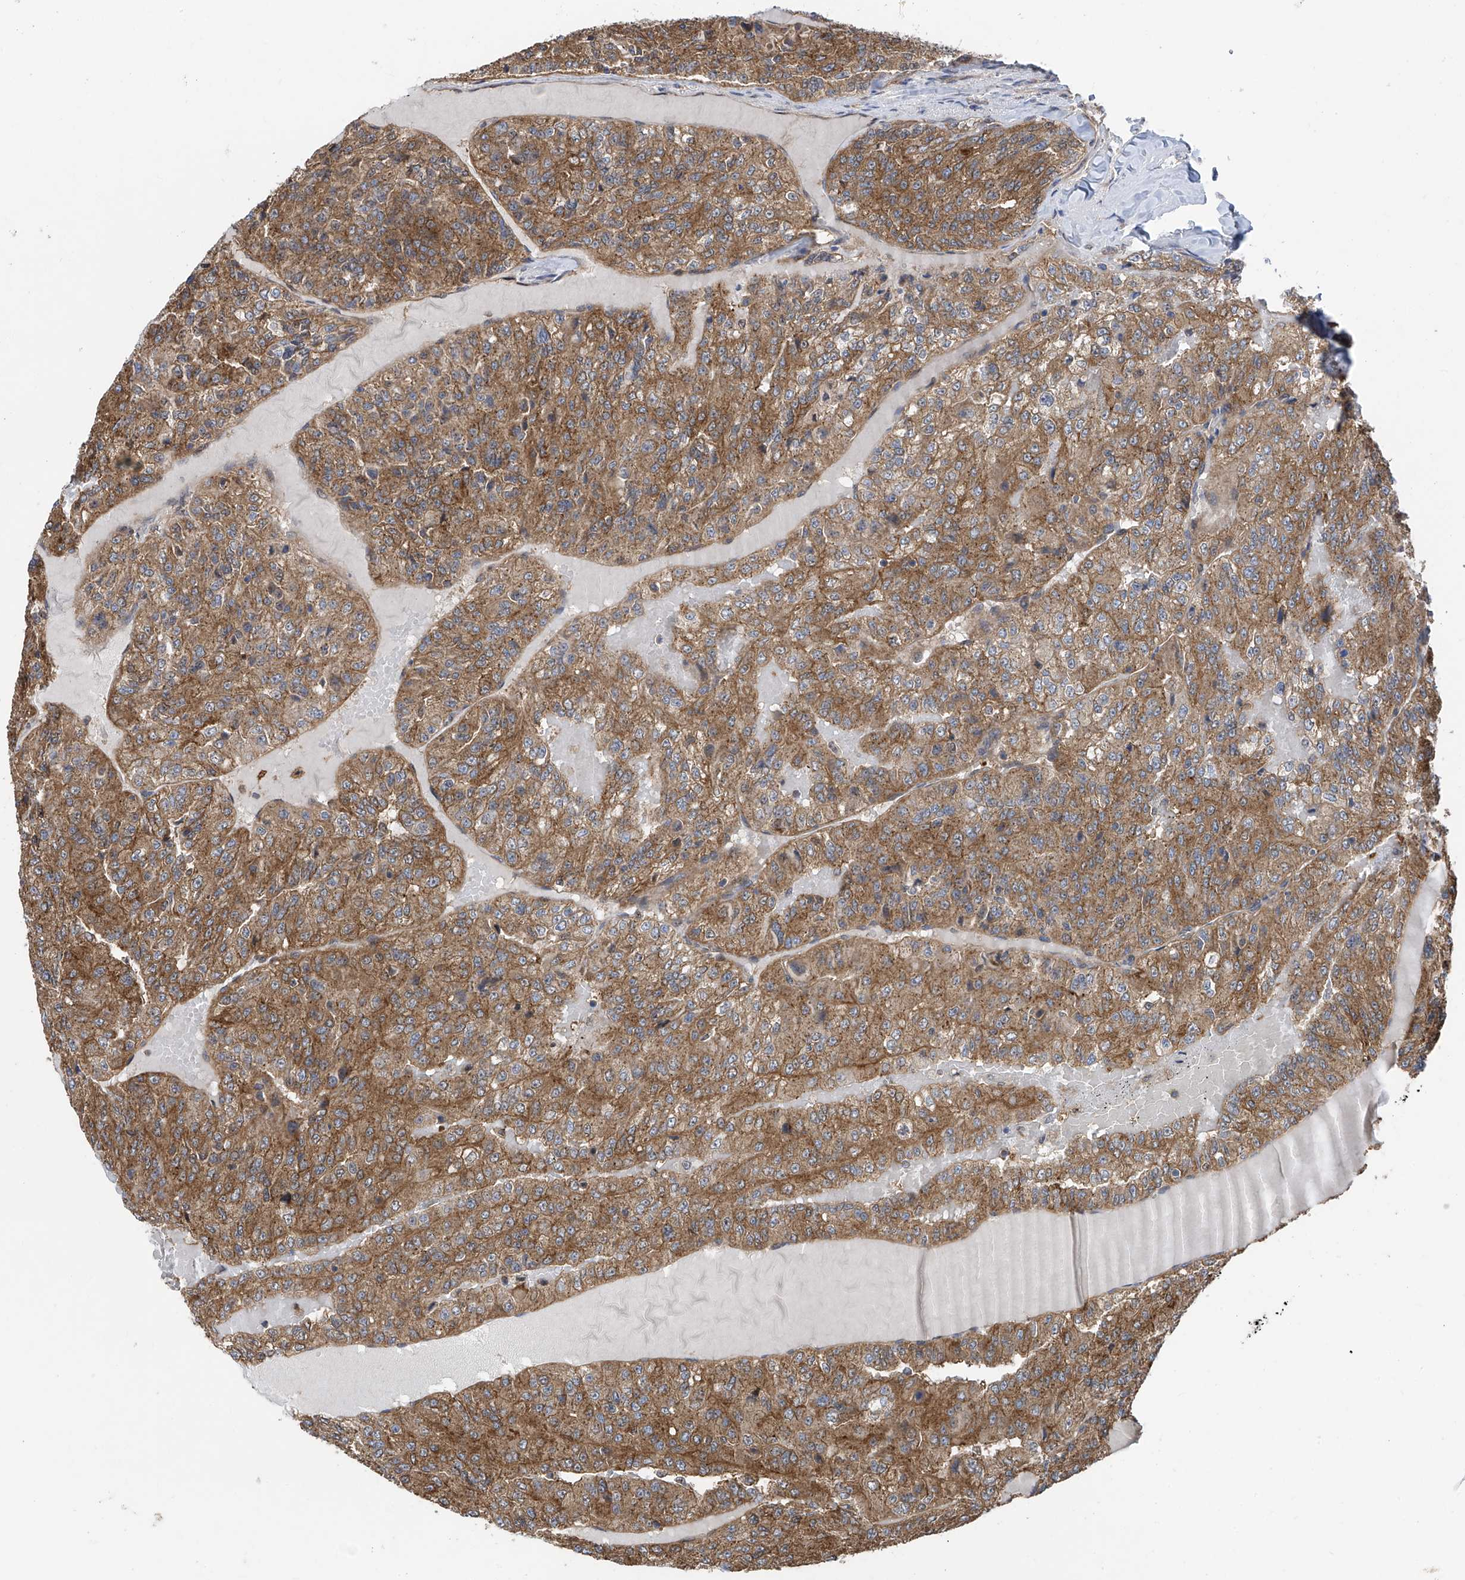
{"staining": {"intensity": "moderate", "quantity": ">75%", "location": "cytoplasmic/membranous"}, "tissue": "renal cancer", "cell_type": "Tumor cells", "image_type": "cancer", "snomed": [{"axis": "morphology", "description": "Adenocarcinoma, NOS"}, {"axis": "topography", "description": "Kidney"}], "caption": "This histopathology image exhibits immunohistochemistry (IHC) staining of human renal cancer (adenocarcinoma), with medium moderate cytoplasmic/membranous expression in approximately >75% of tumor cells.", "gene": "CHPF", "patient": {"sex": "female", "age": 63}}